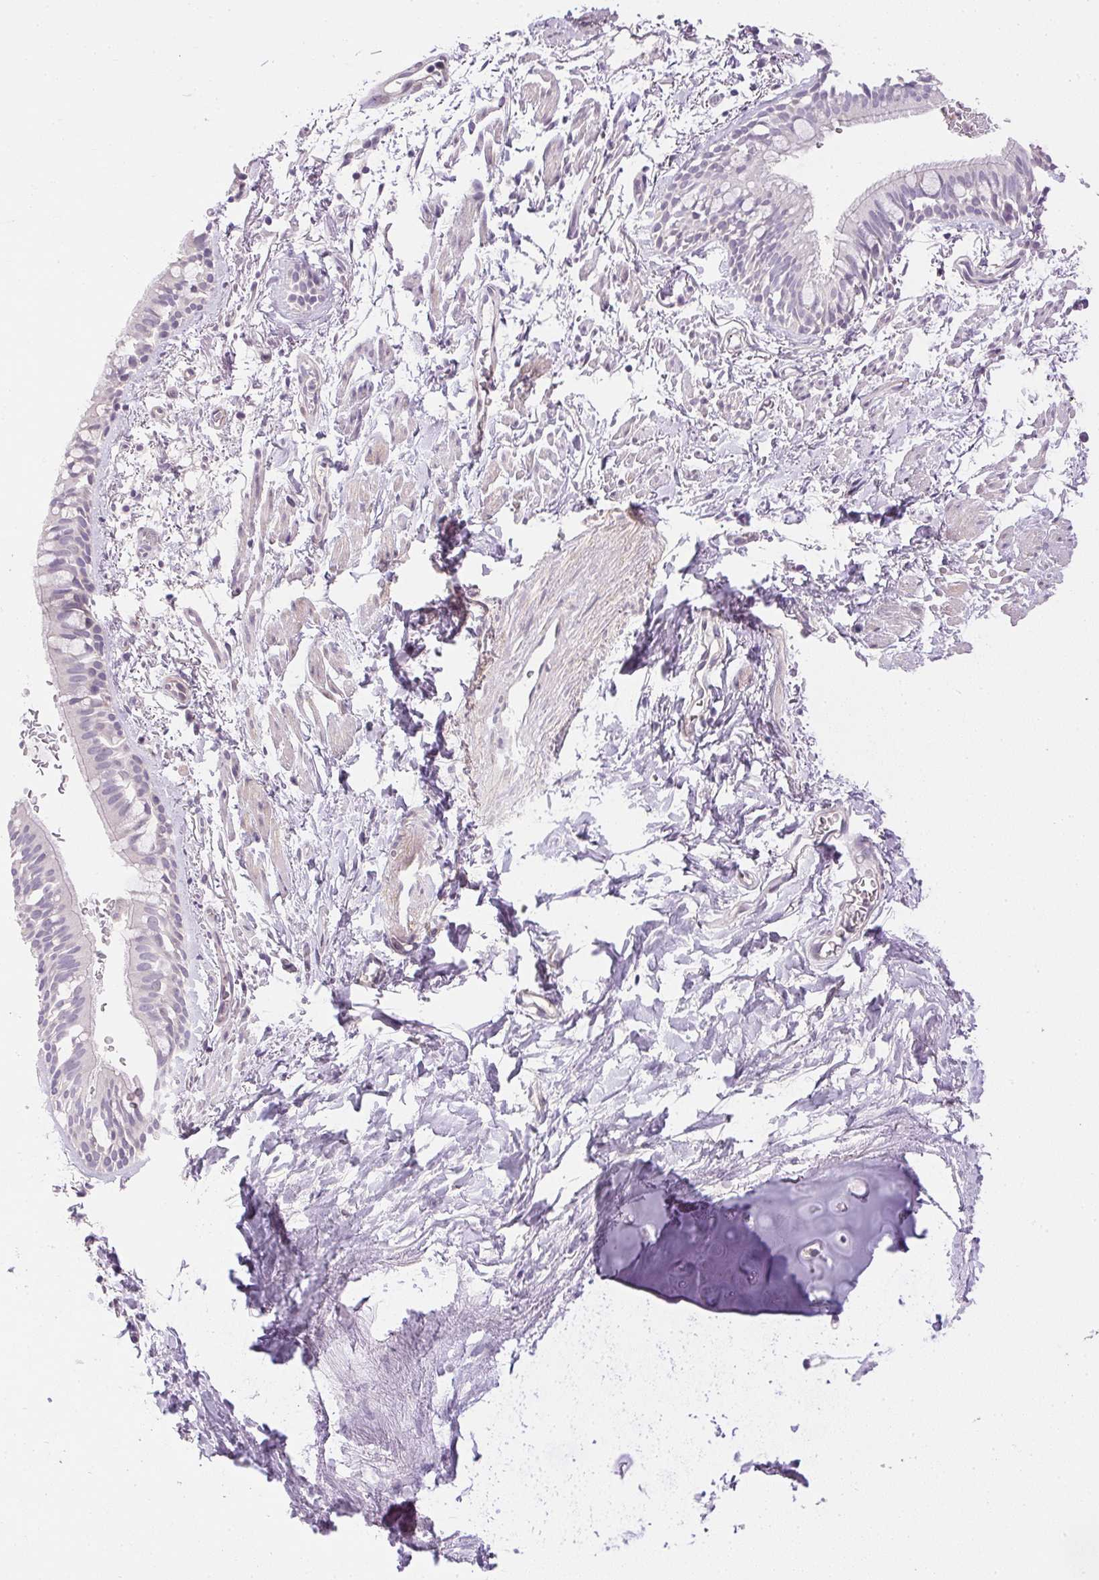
{"staining": {"intensity": "negative", "quantity": "none", "location": "none"}, "tissue": "bronchus", "cell_type": "Respiratory epithelial cells", "image_type": "normal", "snomed": [{"axis": "morphology", "description": "Normal tissue, NOS"}, {"axis": "topography", "description": "Lymph node"}, {"axis": "topography", "description": "Cartilage tissue"}, {"axis": "topography", "description": "Bronchus"}], "caption": "Bronchus was stained to show a protein in brown. There is no significant positivity in respiratory epithelial cells. (Brightfield microscopy of DAB immunohistochemistry (IHC) at high magnification).", "gene": "PRL", "patient": {"sex": "female", "age": 70}}